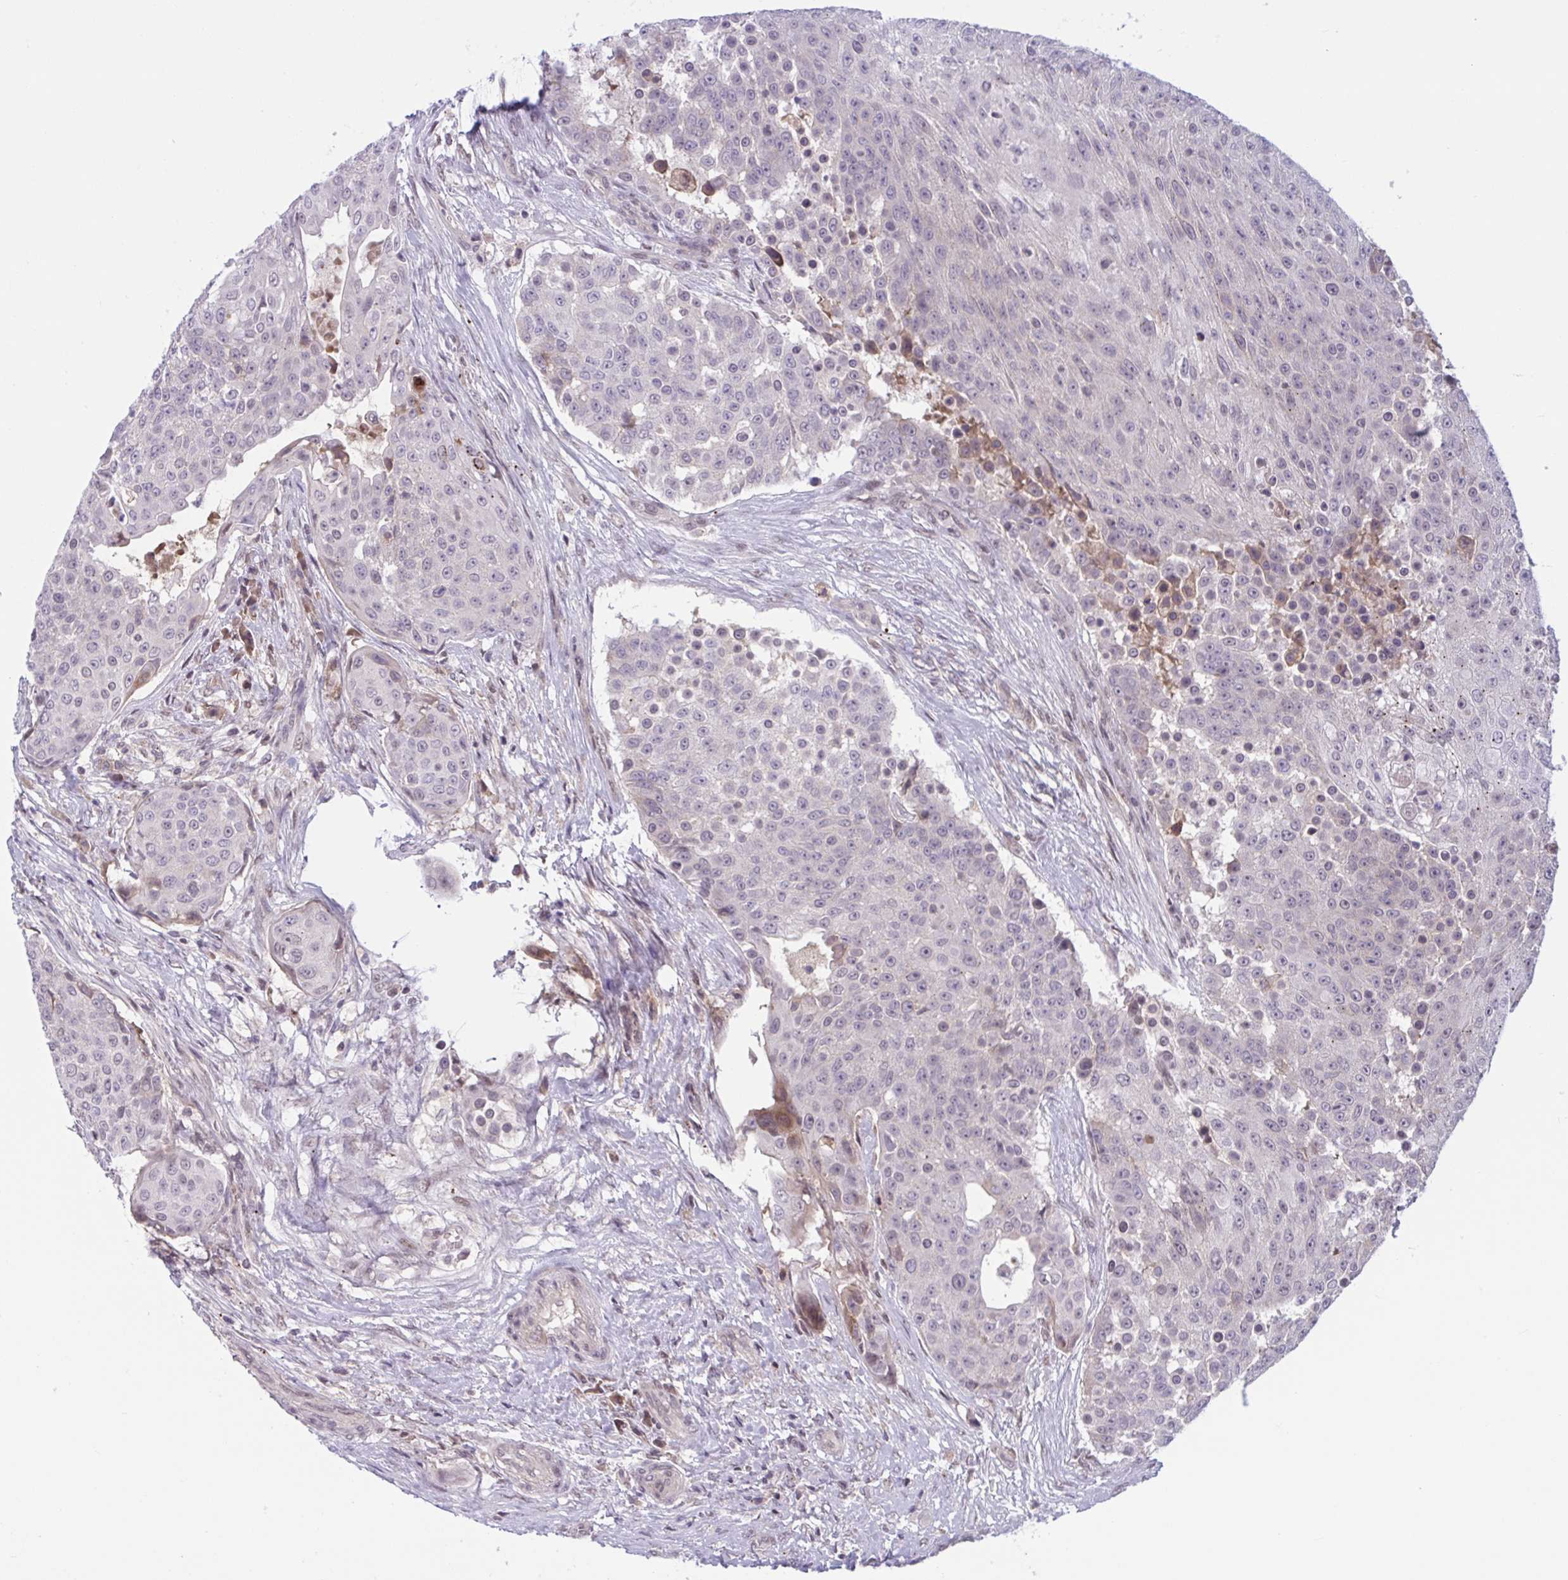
{"staining": {"intensity": "negative", "quantity": "none", "location": "none"}, "tissue": "urothelial cancer", "cell_type": "Tumor cells", "image_type": "cancer", "snomed": [{"axis": "morphology", "description": "Urothelial carcinoma, High grade"}, {"axis": "topography", "description": "Urinary bladder"}], "caption": "Immunohistochemistry photomicrograph of high-grade urothelial carcinoma stained for a protein (brown), which shows no expression in tumor cells.", "gene": "TTC7B", "patient": {"sex": "female", "age": 63}}